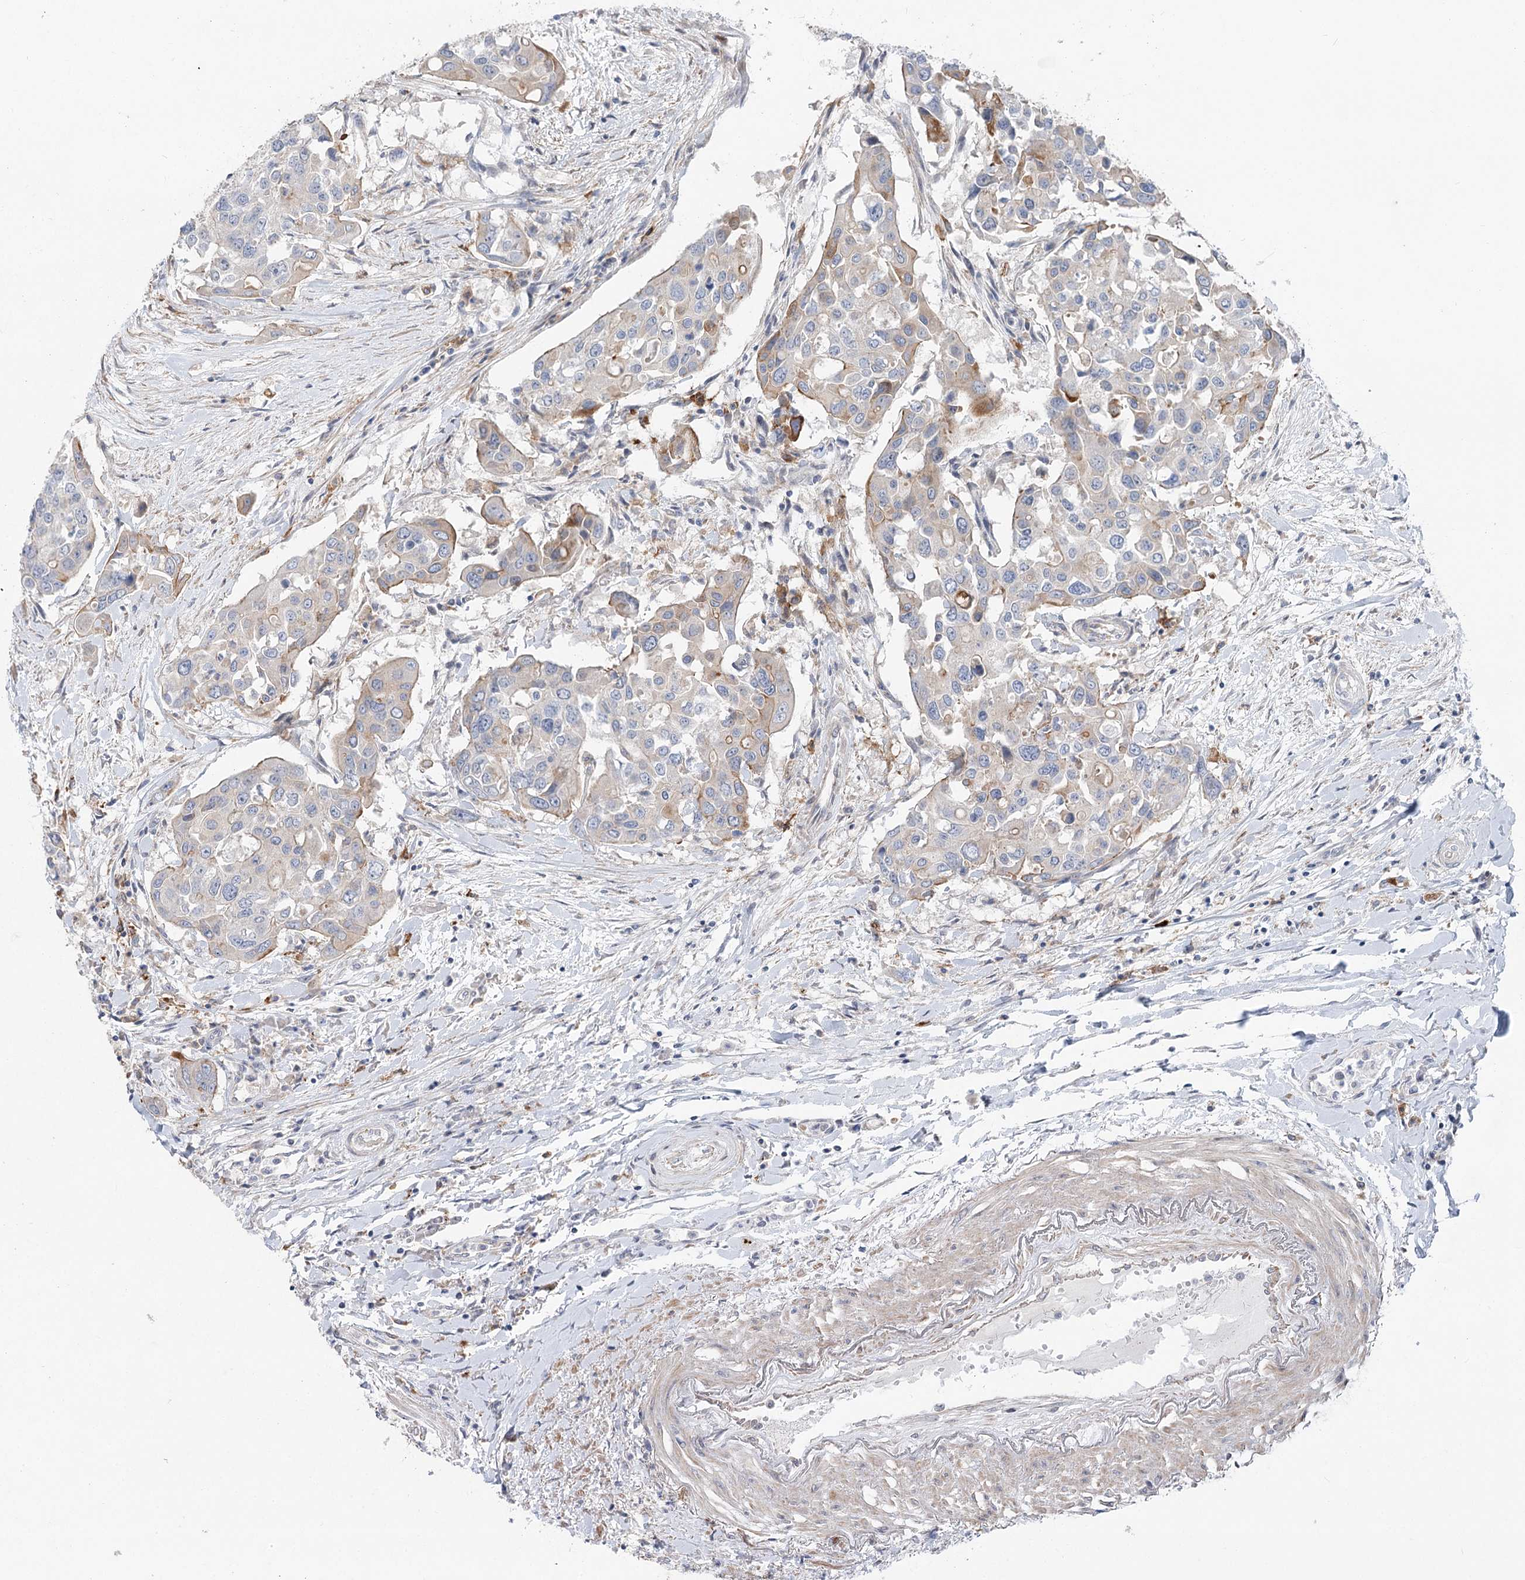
{"staining": {"intensity": "moderate", "quantity": "<25%", "location": "cytoplasmic/membranous"}, "tissue": "colorectal cancer", "cell_type": "Tumor cells", "image_type": "cancer", "snomed": [{"axis": "morphology", "description": "Adenocarcinoma, NOS"}, {"axis": "topography", "description": "Colon"}], "caption": "Immunohistochemical staining of colorectal adenocarcinoma displays low levels of moderate cytoplasmic/membranous protein positivity in approximately <25% of tumor cells. (DAB = brown stain, brightfield microscopy at high magnification).", "gene": "SCN11A", "patient": {"sex": "male", "age": 77}}